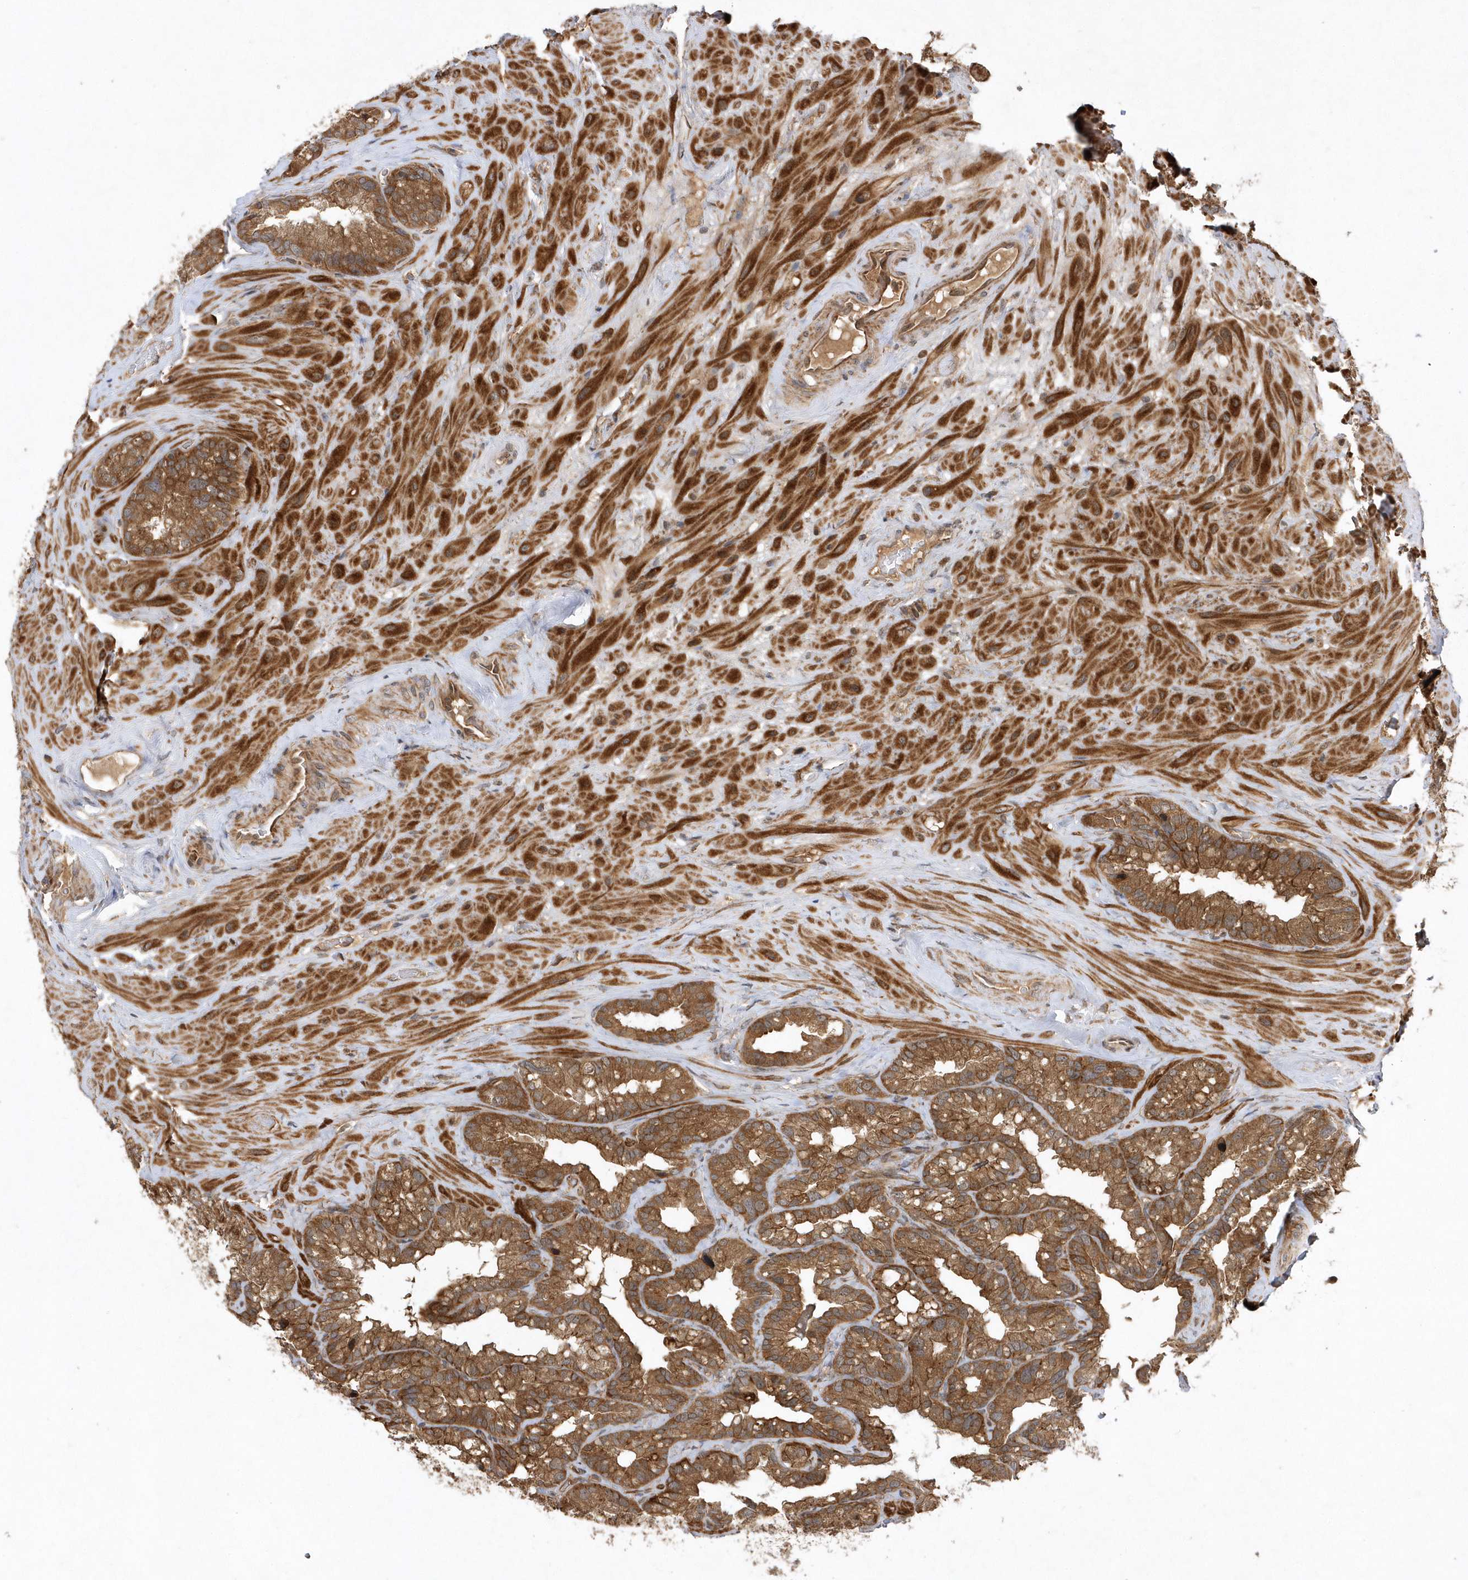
{"staining": {"intensity": "strong", "quantity": ">75%", "location": "cytoplasmic/membranous"}, "tissue": "seminal vesicle", "cell_type": "Glandular cells", "image_type": "normal", "snomed": [{"axis": "morphology", "description": "Normal tissue, NOS"}, {"axis": "topography", "description": "Prostate"}, {"axis": "topography", "description": "Seminal veicle"}], "caption": "IHC (DAB) staining of normal human seminal vesicle demonstrates strong cytoplasmic/membranous protein positivity in about >75% of glandular cells. Nuclei are stained in blue.", "gene": "GFM2", "patient": {"sex": "male", "age": 68}}